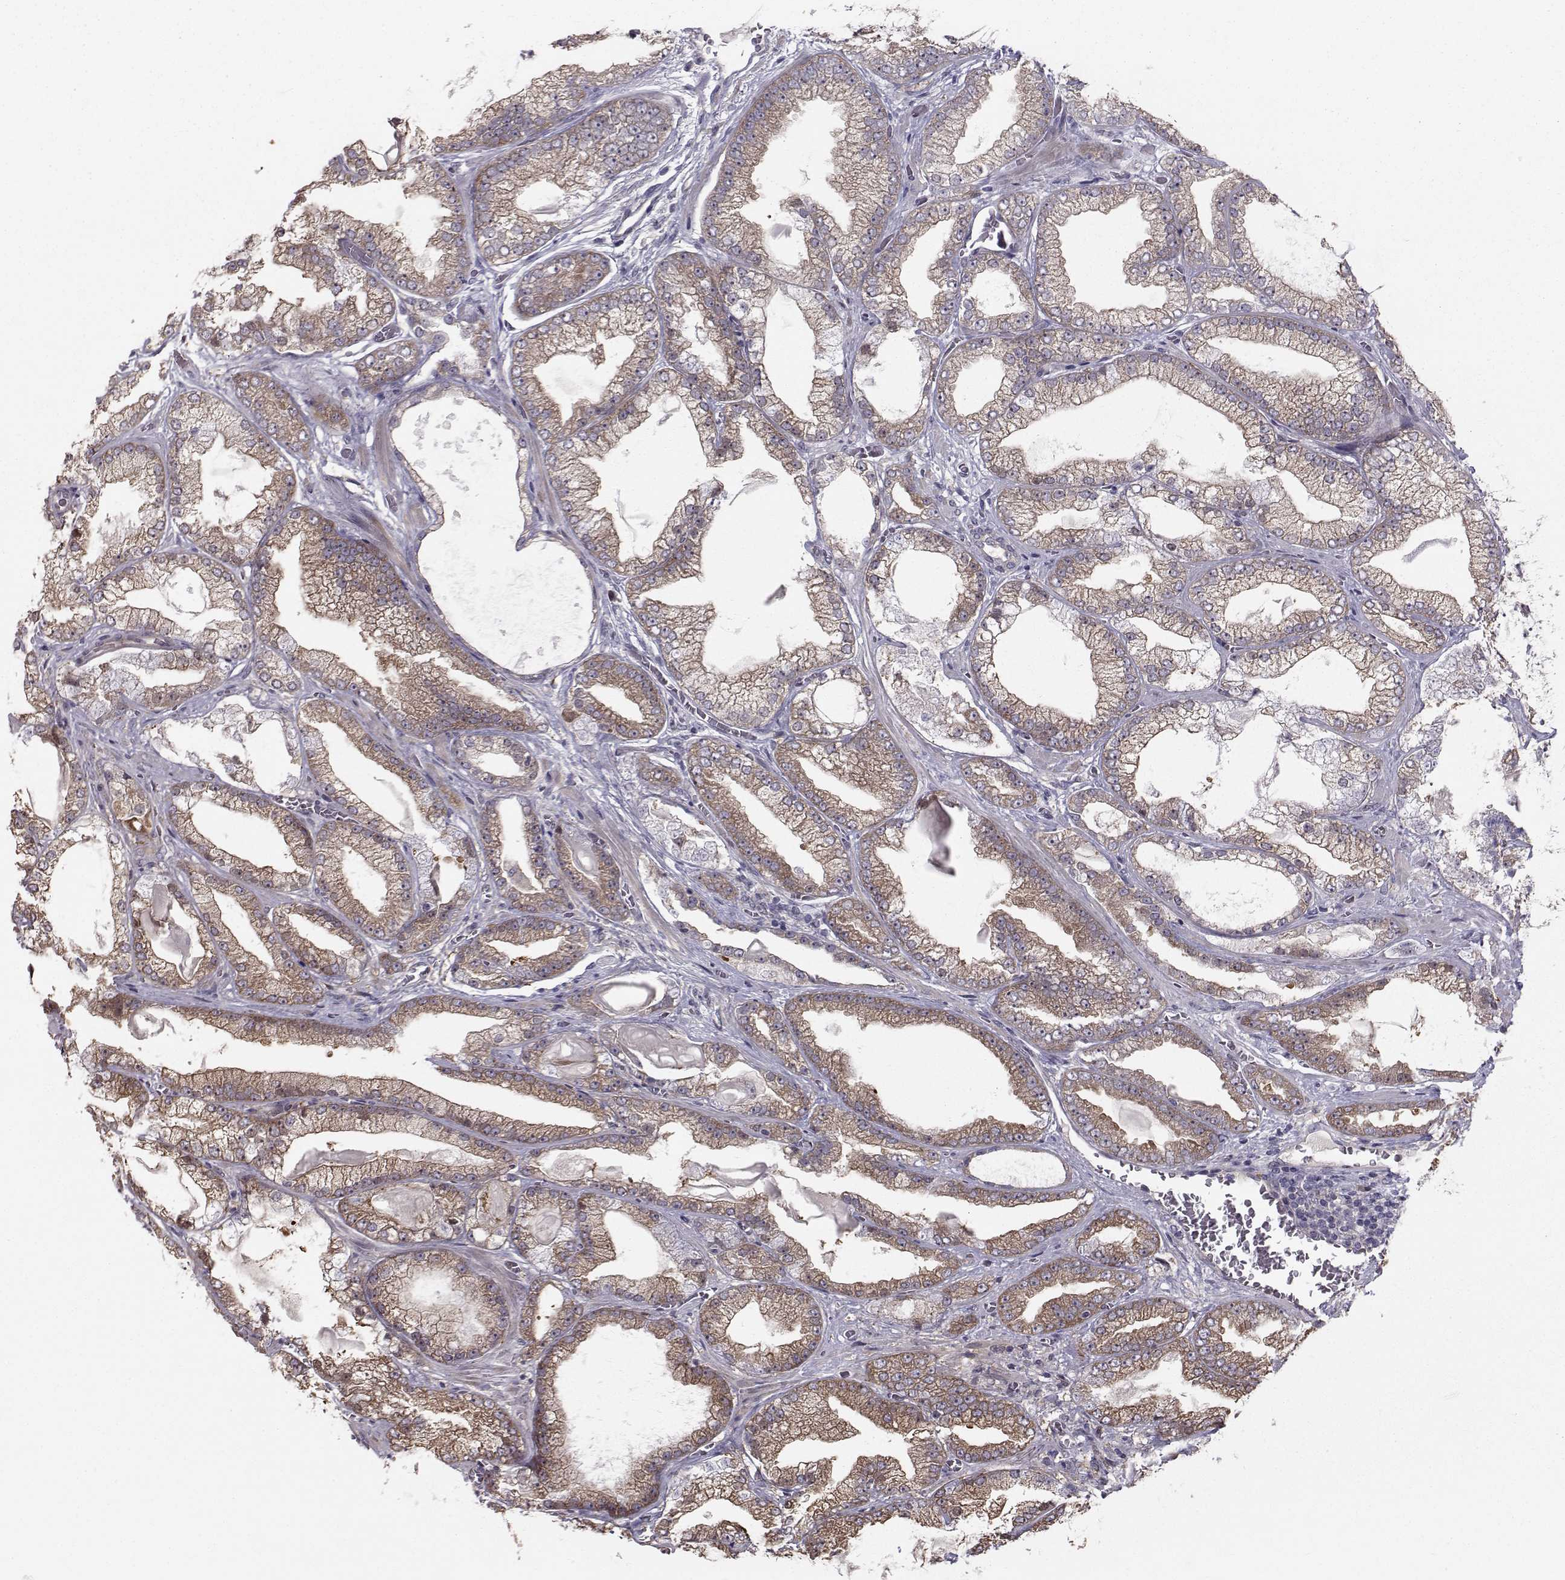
{"staining": {"intensity": "weak", "quantity": "25%-75%", "location": "cytoplasmic/membranous"}, "tissue": "prostate cancer", "cell_type": "Tumor cells", "image_type": "cancer", "snomed": [{"axis": "morphology", "description": "Adenocarcinoma, Low grade"}, {"axis": "topography", "description": "Prostate"}], "caption": "Prostate cancer (low-grade adenocarcinoma) stained with a protein marker reveals weak staining in tumor cells.", "gene": "HSP90AB1", "patient": {"sex": "male", "age": 57}}